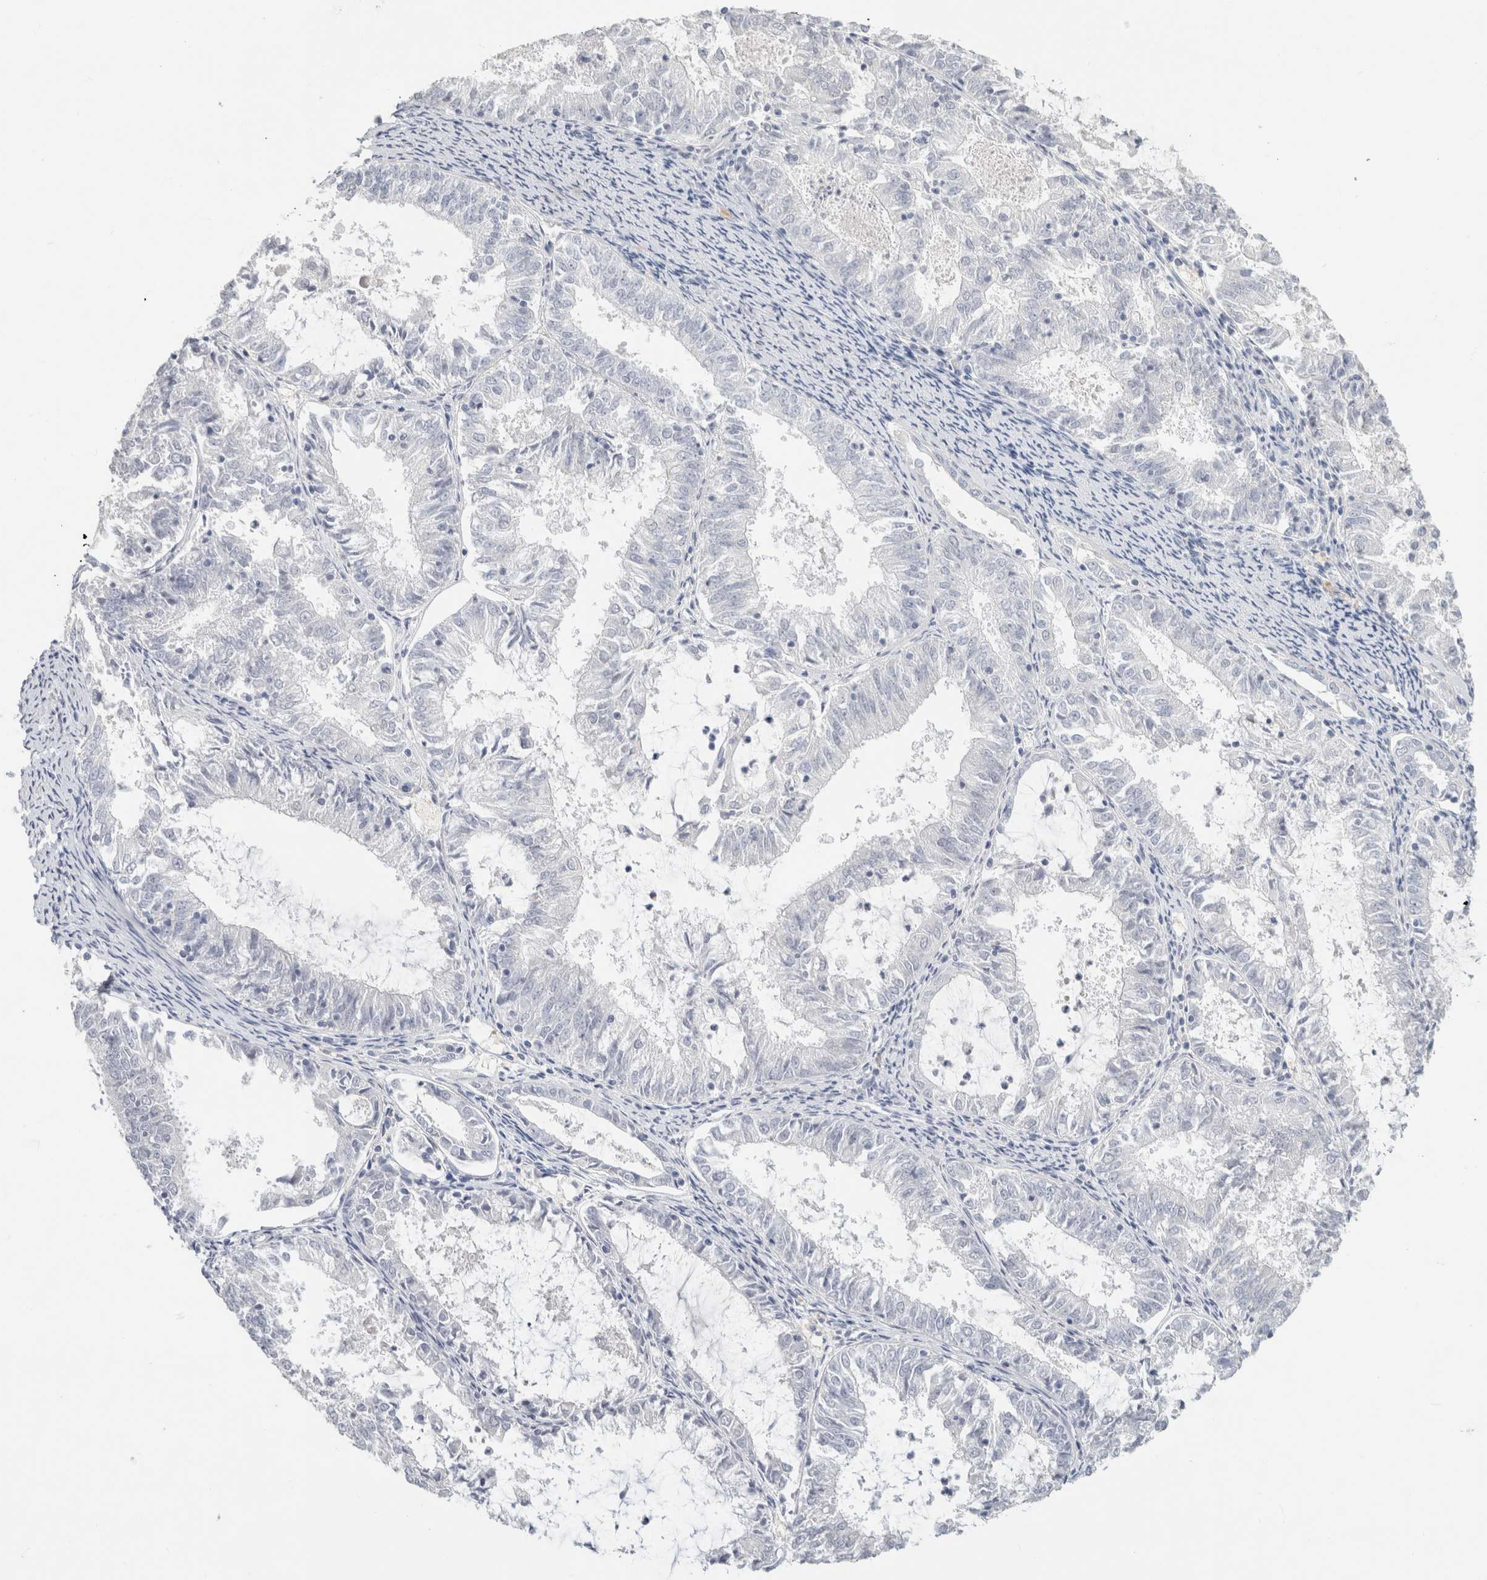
{"staining": {"intensity": "negative", "quantity": "none", "location": "none"}, "tissue": "endometrial cancer", "cell_type": "Tumor cells", "image_type": "cancer", "snomed": [{"axis": "morphology", "description": "Adenocarcinoma, NOS"}, {"axis": "topography", "description": "Endometrium"}], "caption": "Tumor cells show no significant staining in adenocarcinoma (endometrial).", "gene": "SLC6A1", "patient": {"sex": "female", "age": 57}}